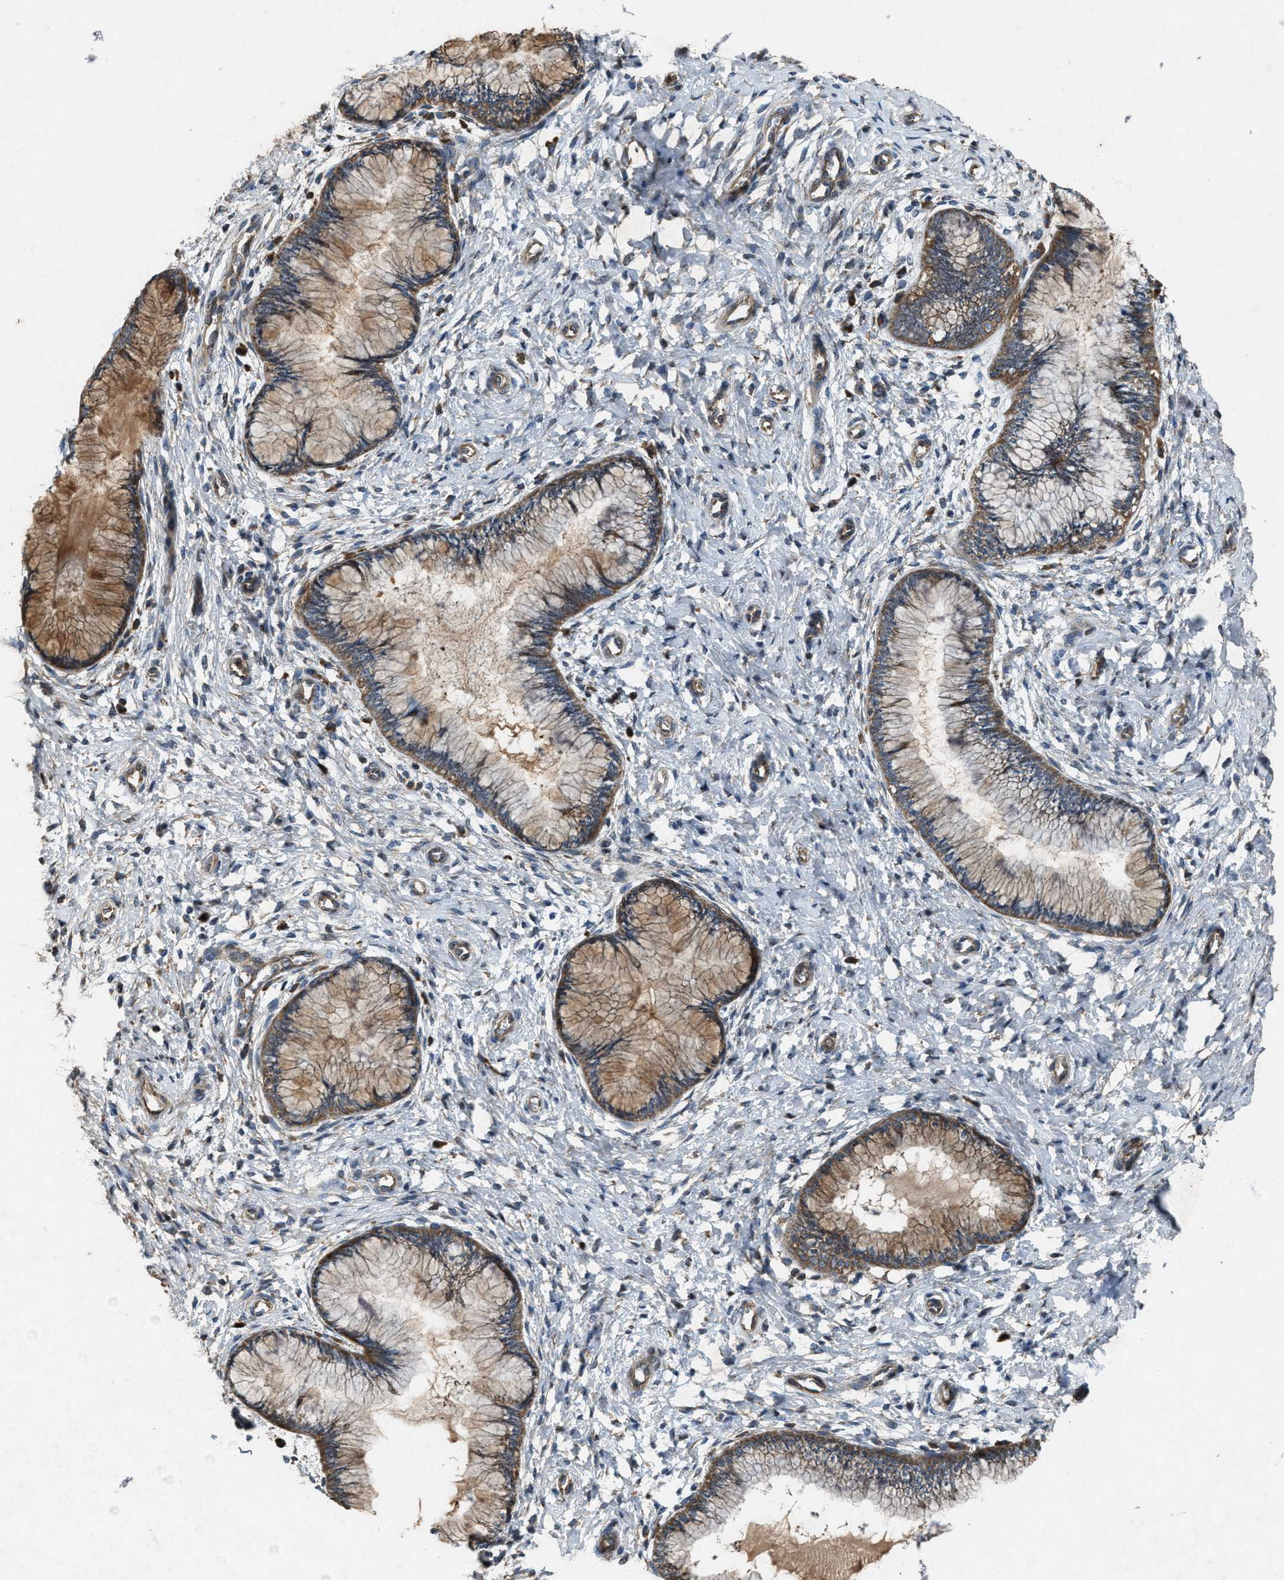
{"staining": {"intensity": "moderate", "quantity": ">75%", "location": "cytoplasmic/membranous"}, "tissue": "cervix", "cell_type": "Glandular cells", "image_type": "normal", "snomed": [{"axis": "morphology", "description": "Normal tissue, NOS"}, {"axis": "topography", "description": "Cervix"}], "caption": "Immunohistochemical staining of unremarkable cervix exhibits >75% levels of moderate cytoplasmic/membranous protein positivity in about >75% of glandular cells.", "gene": "PDP2", "patient": {"sex": "female", "age": 55}}